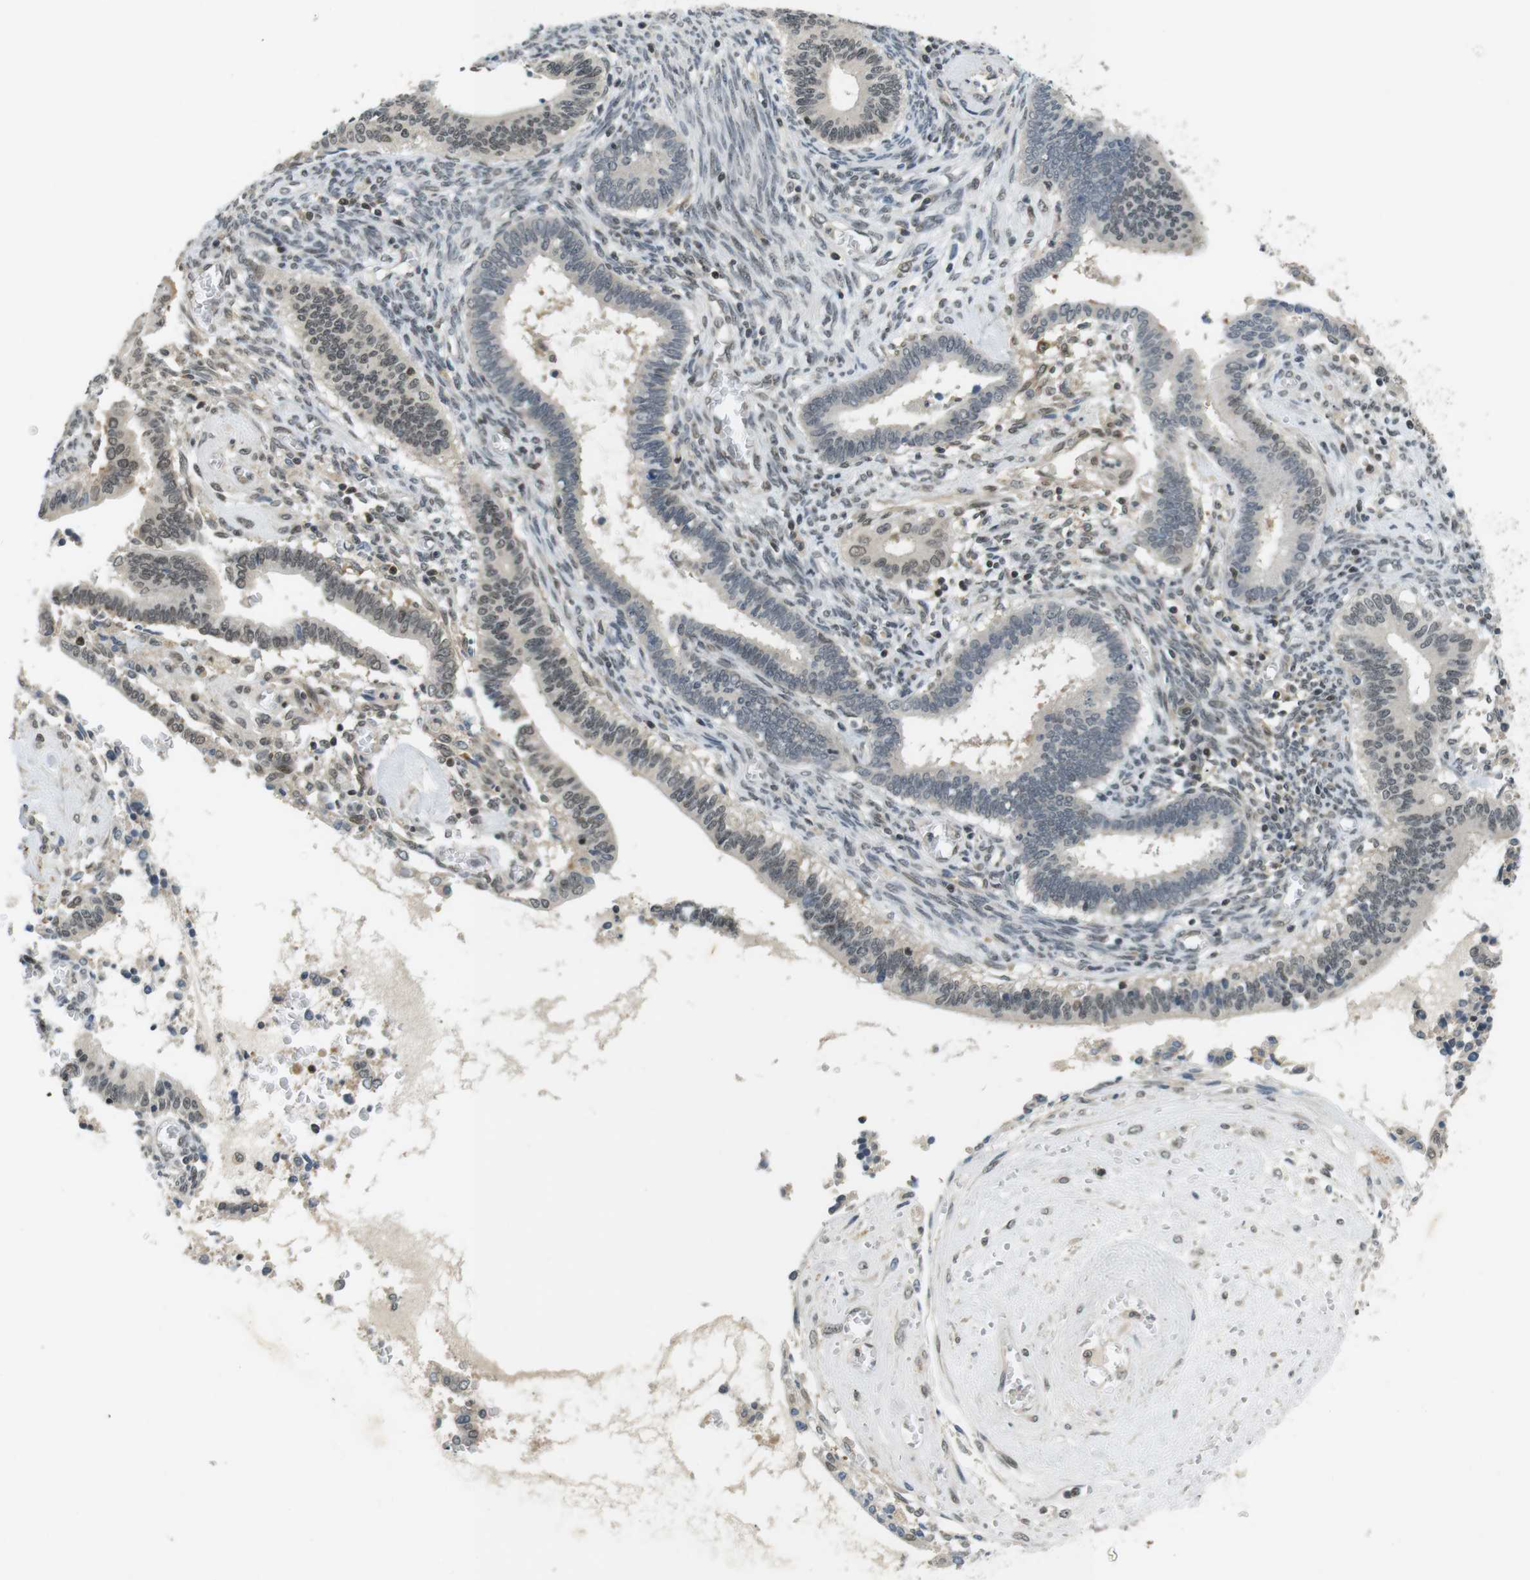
{"staining": {"intensity": "weak", "quantity": "25%-75%", "location": "nuclear"}, "tissue": "cervical cancer", "cell_type": "Tumor cells", "image_type": "cancer", "snomed": [{"axis": "morphology", "description": "Adenocarcinoma, NOS"}, {"axis": "topography", "description": "Cervix"}], "caption": "Cervical cancer (adenocarcinoma) stained with DAB (3,3'-diaminobenzidine) immunohistochemistry (IHC) demonstrates low levels of weak nuclear positivity in about 25%-75% of tumor cells. (DAB (3,3'-diaminobenzidine) IHC, brown staining for protein, blue staining for nuclei).", "gene": "BRD4", "patient": {"sex": "female", "age": 44}}